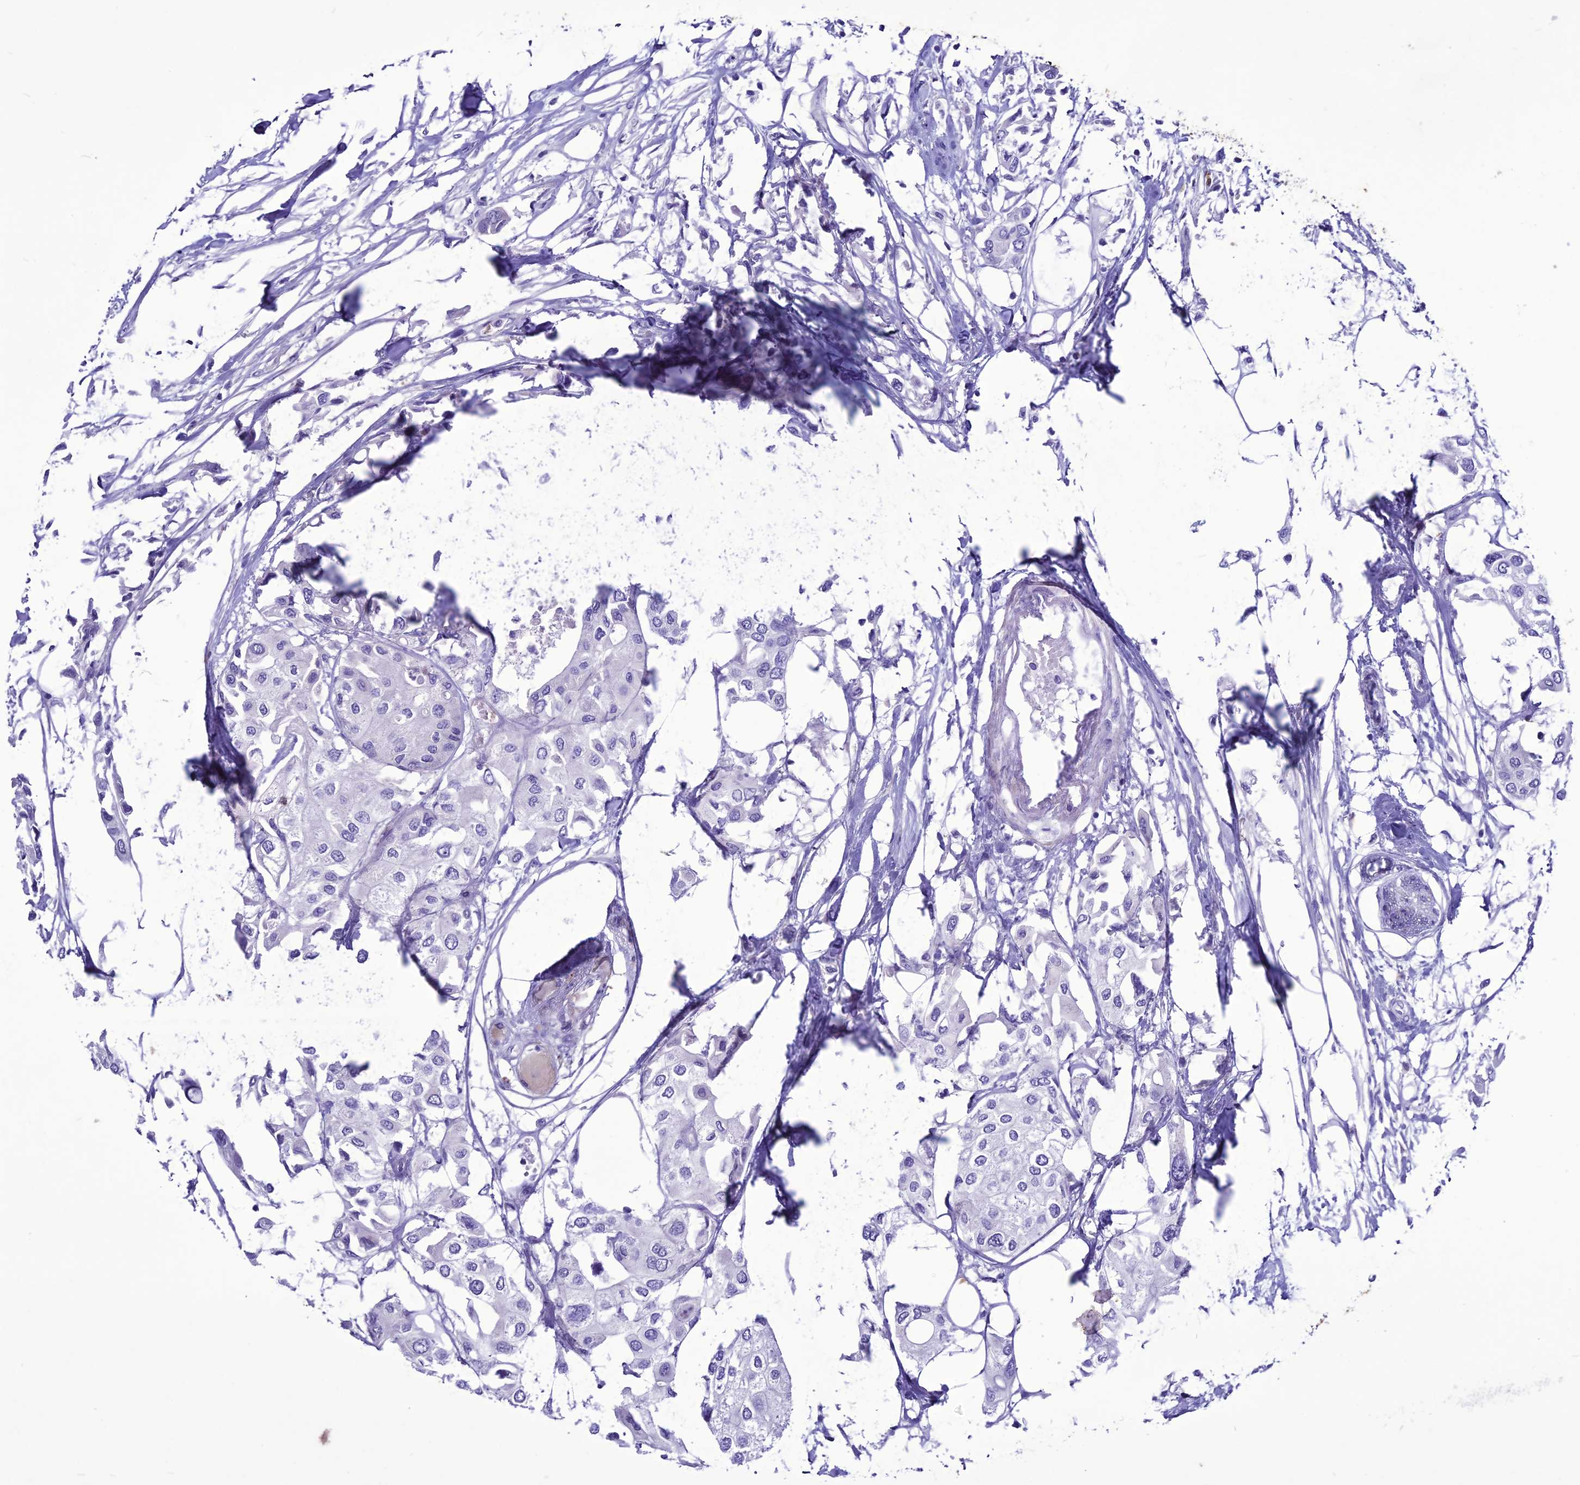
{"staining": {"intensity": "negative", "quantity": "none", "location": "none"}, "tissue": "urothelial cancer", "cell_type": "Tumor cells", "image_type": "cancer", "snomed": [{"axis": "morphology", "description": "Urothelial carcinoma, High grade"}, {"axis": "topography", "description": "Urinary bladder"}], "caption": "Tumor cells show no significant positivity in urothelial cancer. (Stains: DAB IHC with hematoxylin counter stain, Microscopy: brightfield microscopy at high magnification).", "gene": "CLEC2L", "patient": {"sex": "male", "age": 64}}